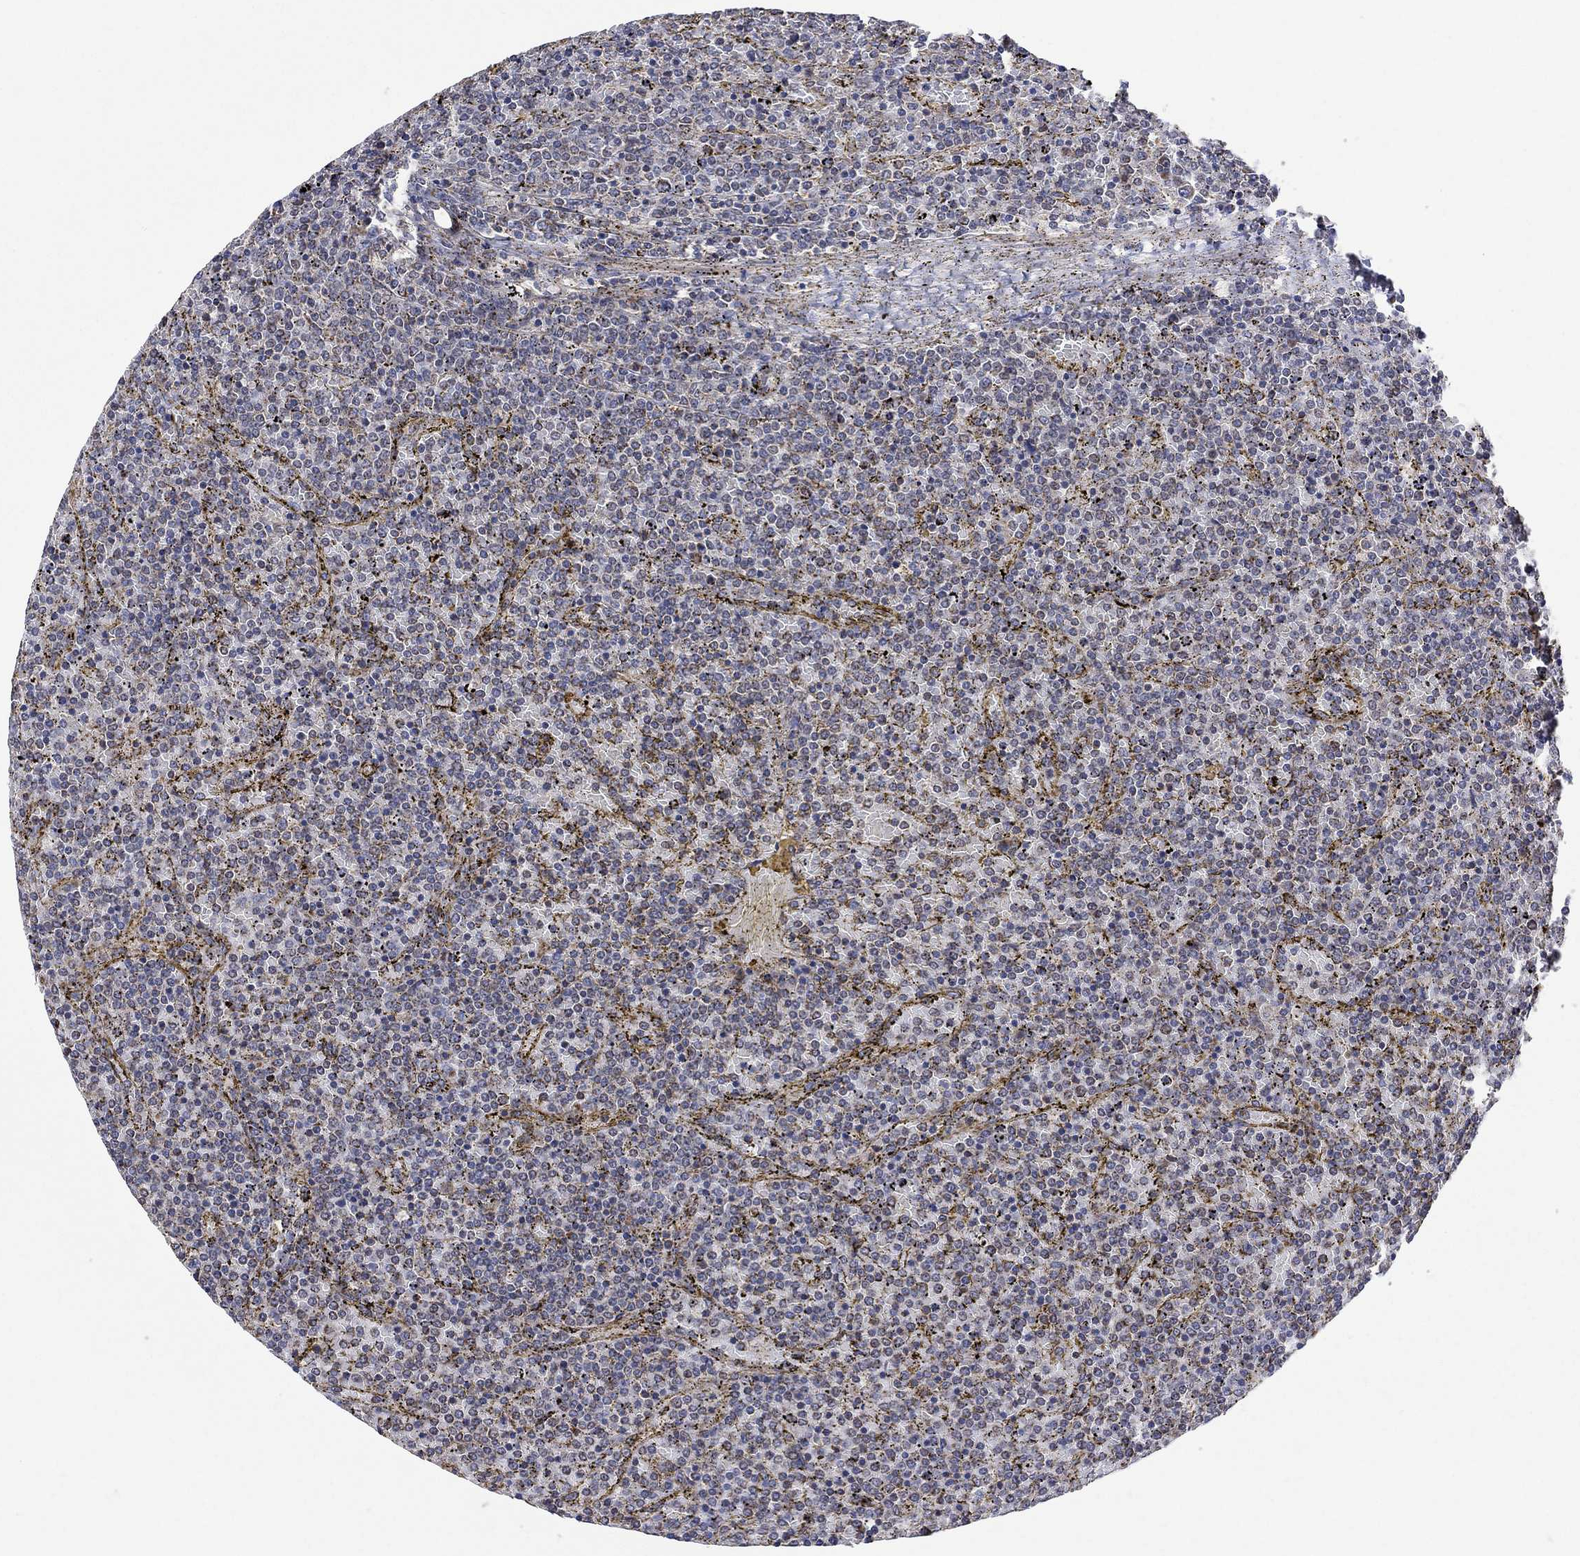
{"staining": {"intensity": "negative", "quantity": "none", "location": "none"}, "tissue": "lymphoma", "cell_type": "Tumor cells", "image_type": "cancer", "snomed": [{"axis": "morphology", "description": "Malignant lymphoma, non-Hodgkin's type, Low grade"}, {"axis": "topography", "description": "Spleen"}], "caption": "High power microscopy photomicrograph of an IHC image of malignant lymphoma, non-Hodgkin's type (low-grade), revealing no significant expression in tumor cells.", "gene": "ANKRA2", "patient": {"sex": "female", "age": 77}}